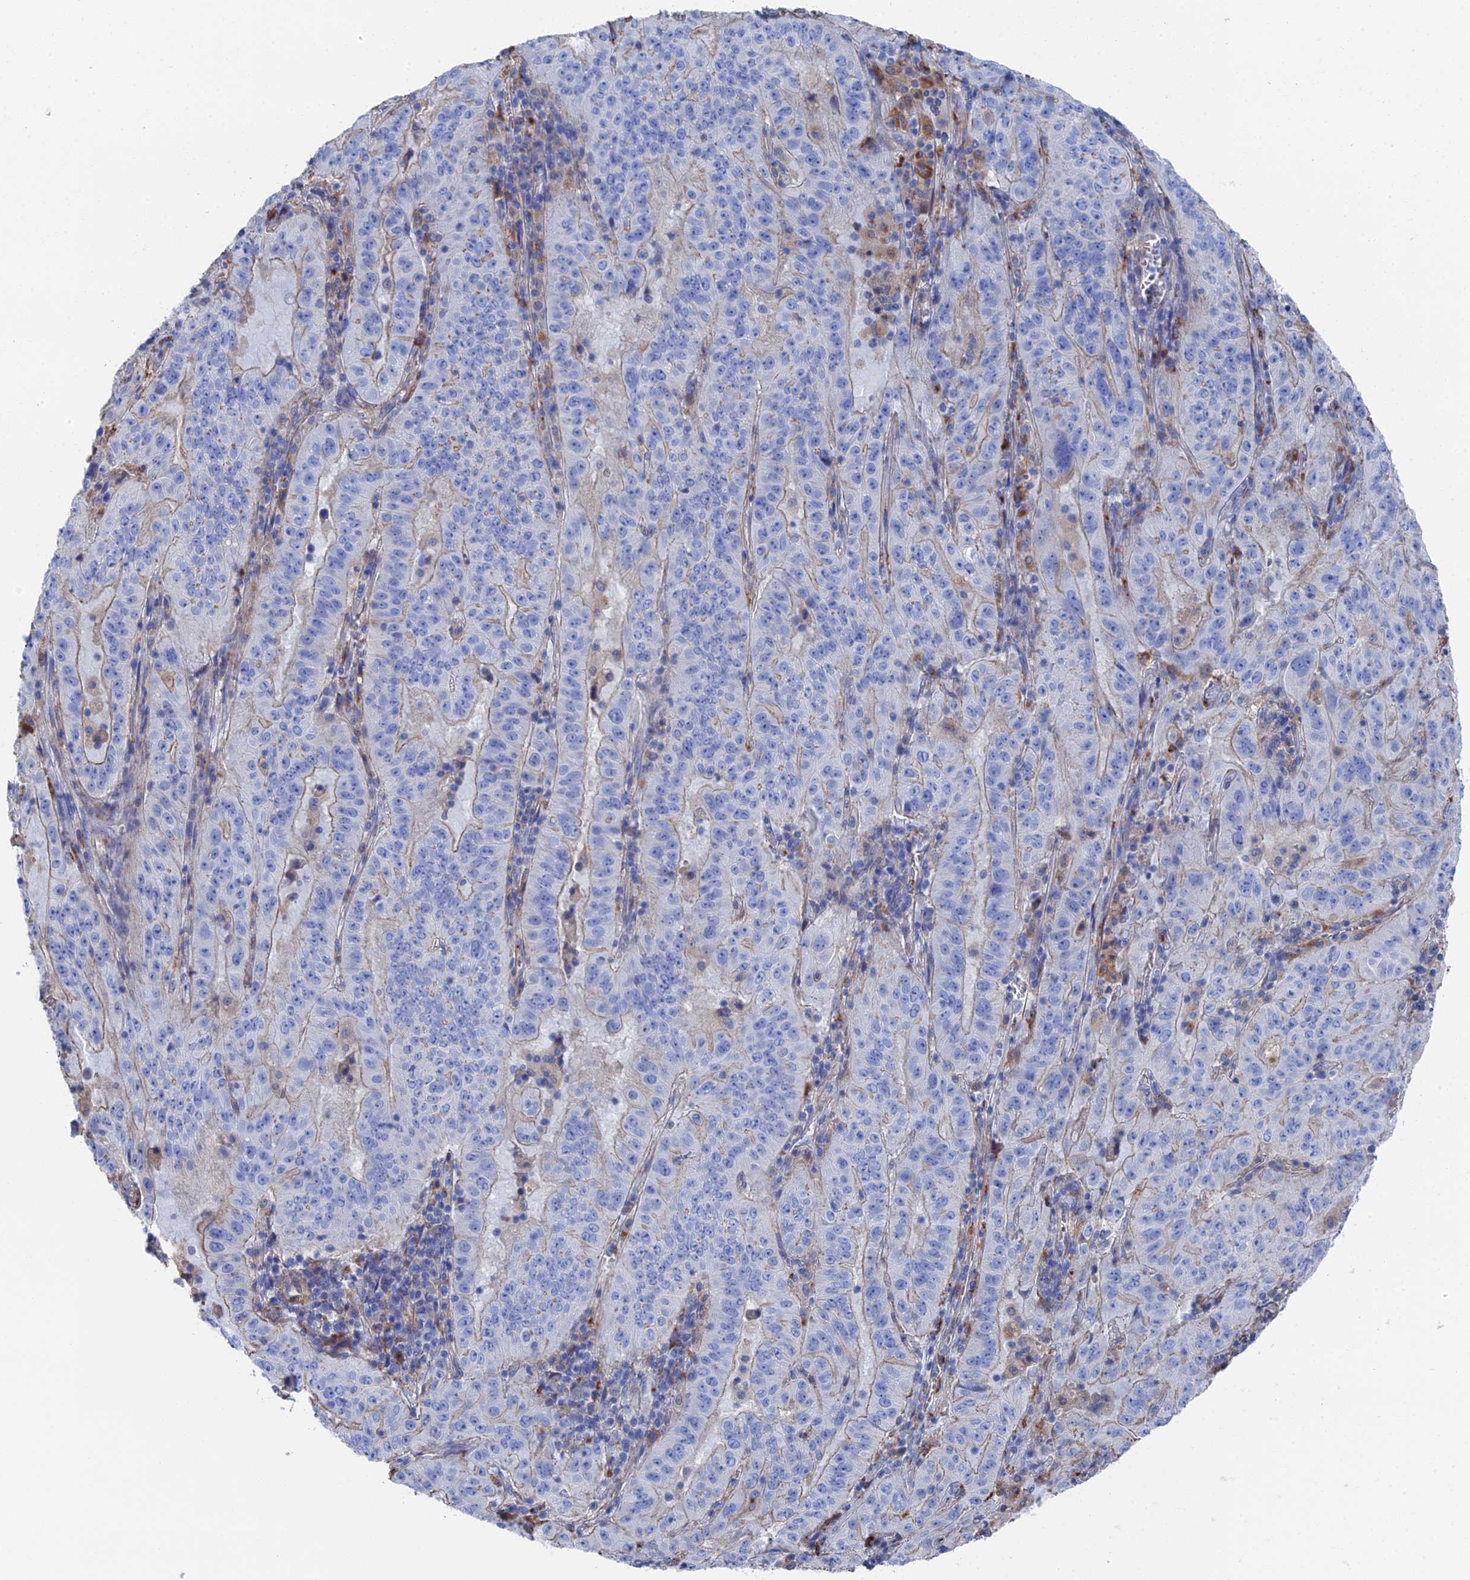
{"staining": {"intensity": "weak", "quantity": "<25%", "location": "cytoplasmic/membranous"}, "tissue": "pancreatic cancer", "cell_type": "Tumor cells", "image_type": "cancer", "snomed": [{"axis": "morphology", "description": "Adenocarcinoma, NOS"}, {"axis": "topography", "description": "Pancreas"}], "caption": "High power microscopy image of an immunohistochemistry histopathology image of pancreatic cancer (adenocarcinoma), revealing no significant staining in tumor cells.", "gene": "STRA6", "patient": {"sex": "male", "age": 63}}